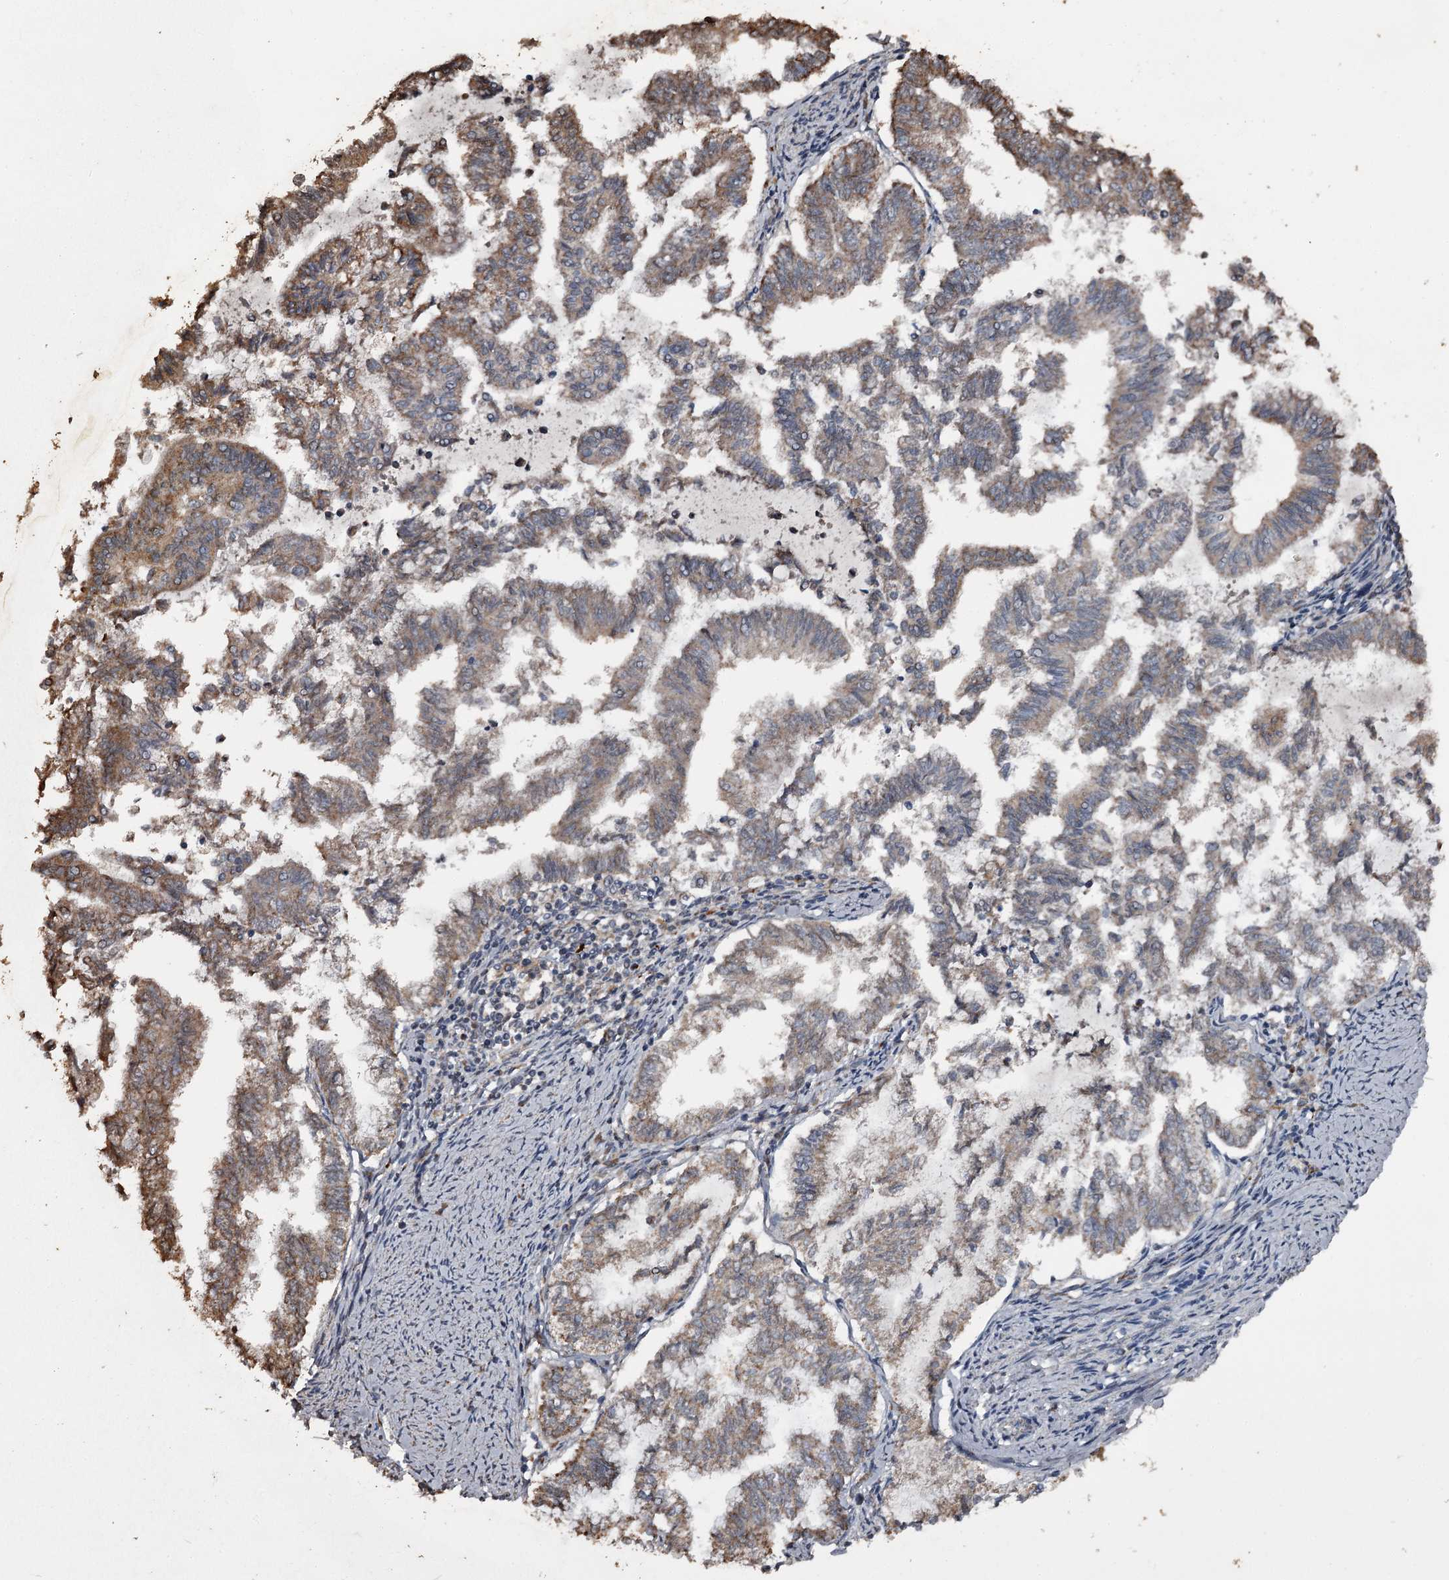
{"staining": {"intensity": "moderate", "quantity": "25%-75%", "location": "cytoplasmic/membranous"}, "tissue": "endometrial cancer", "cell_type": "Tumor cells", "image_type": "cancer", "snomed": [{"axis": "morphology", "description": "Adenocarcinoma, NOS"}, {"axis": "topography", "description": "Endometrium"}], "caption": "Adenocarcinoma (endometrial) stained with a protein marker exhibits moderate staining in tumor cells.", "gene": "WIPI1", "patient": {"sex": "female", "age": 79}}